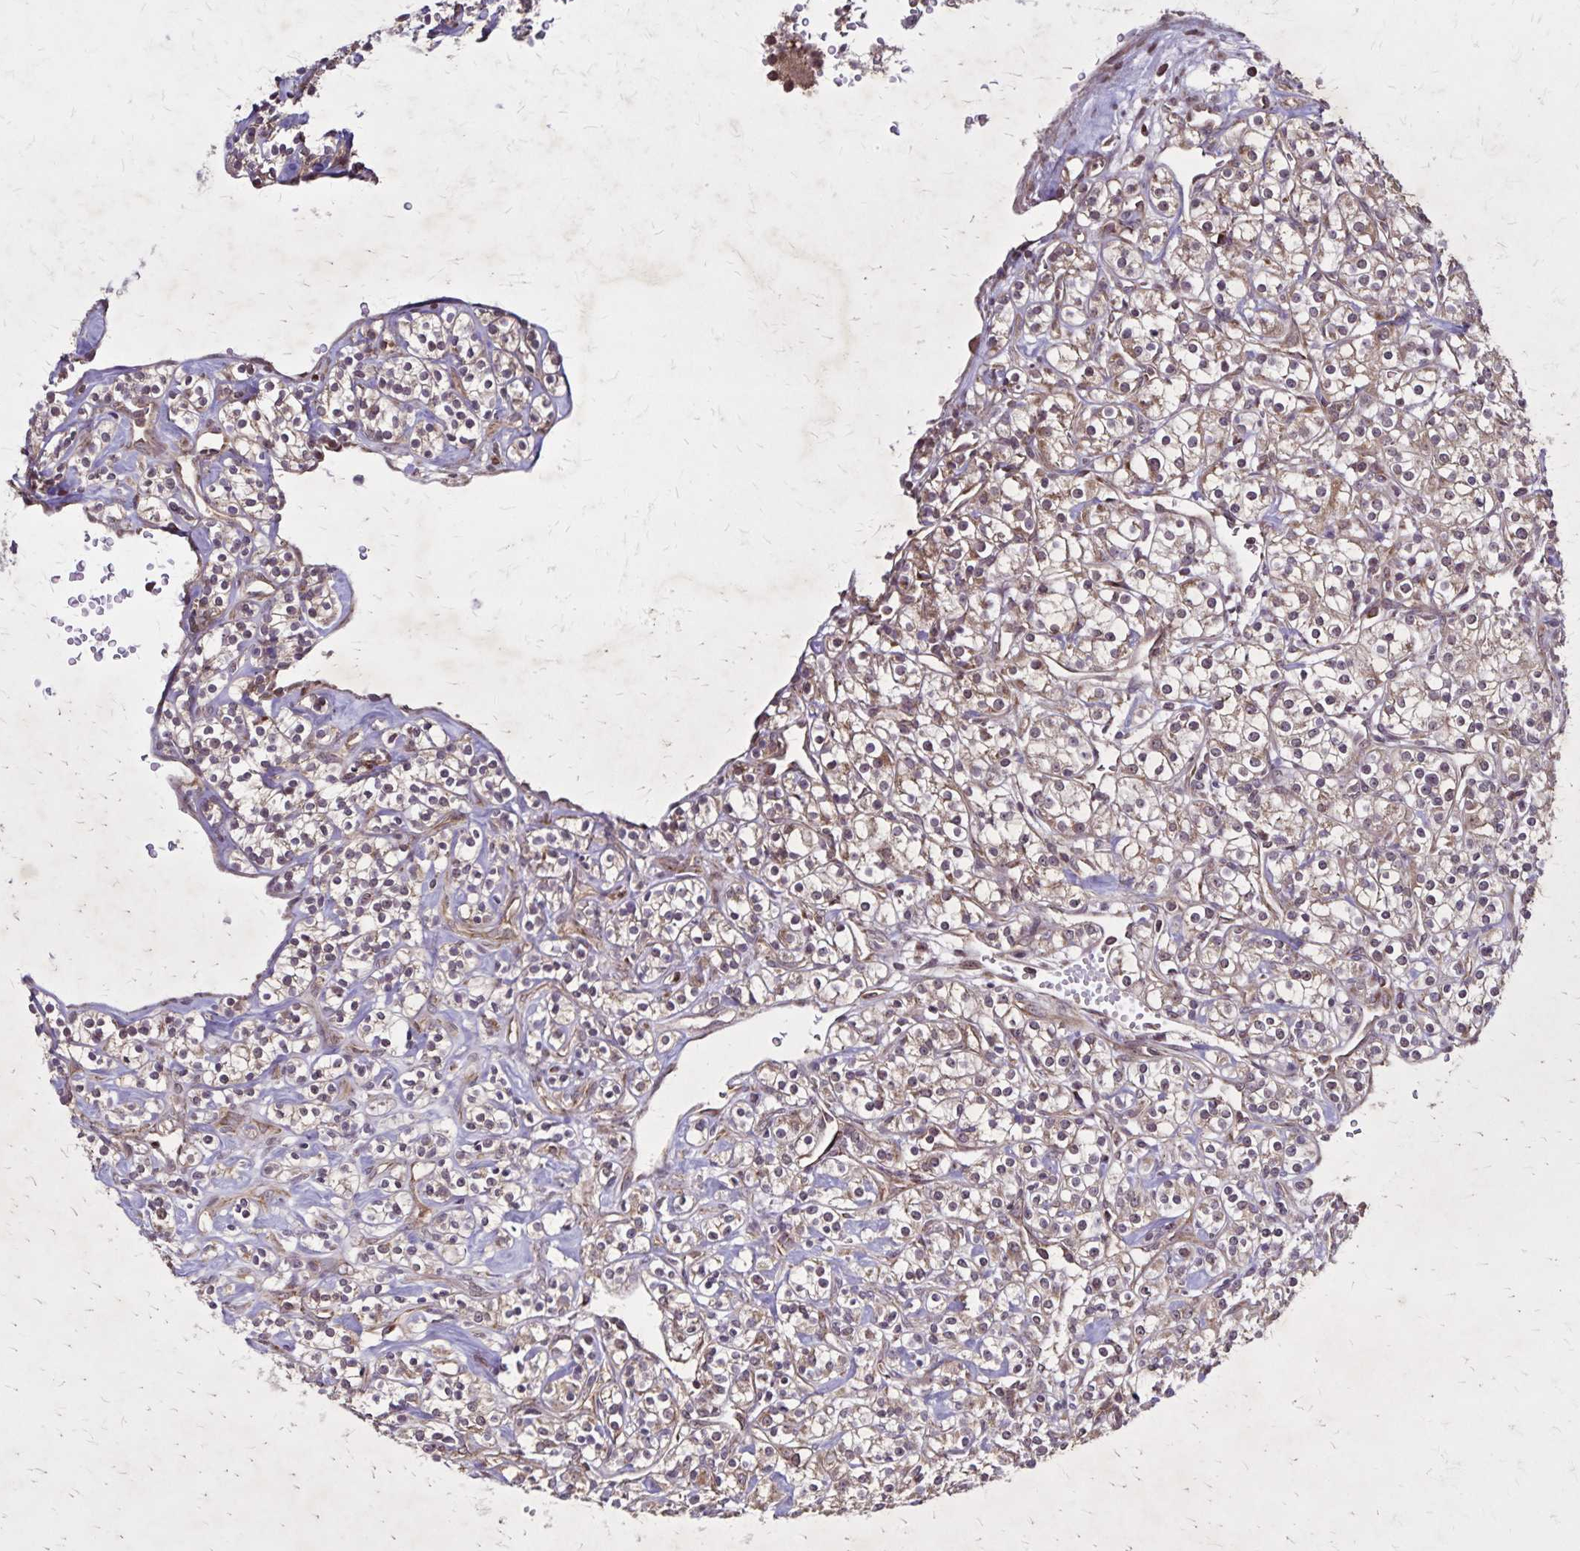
{"staining": {"intensity": "weak", "quantity": ">75%", "location": "cytoplasmic/membranous,nuclear"}, "tissue": "renal cancer", "cell_type": "Tumor cells", "image_type": "cancer", "snomed": [{"axis": "morphology", "description": "Adenocarcinoma, NOS"}, {"axis": "topography", "description": "Kidney"}], "caption": "Renal cancer (adenocarcinoma) tissue demonstrates weak cytoplasmic/membranous and nuclear positivity in about >75% of tumor cells", "gene": "NFS1", "patient": {"sex": "male", "age": 77}}